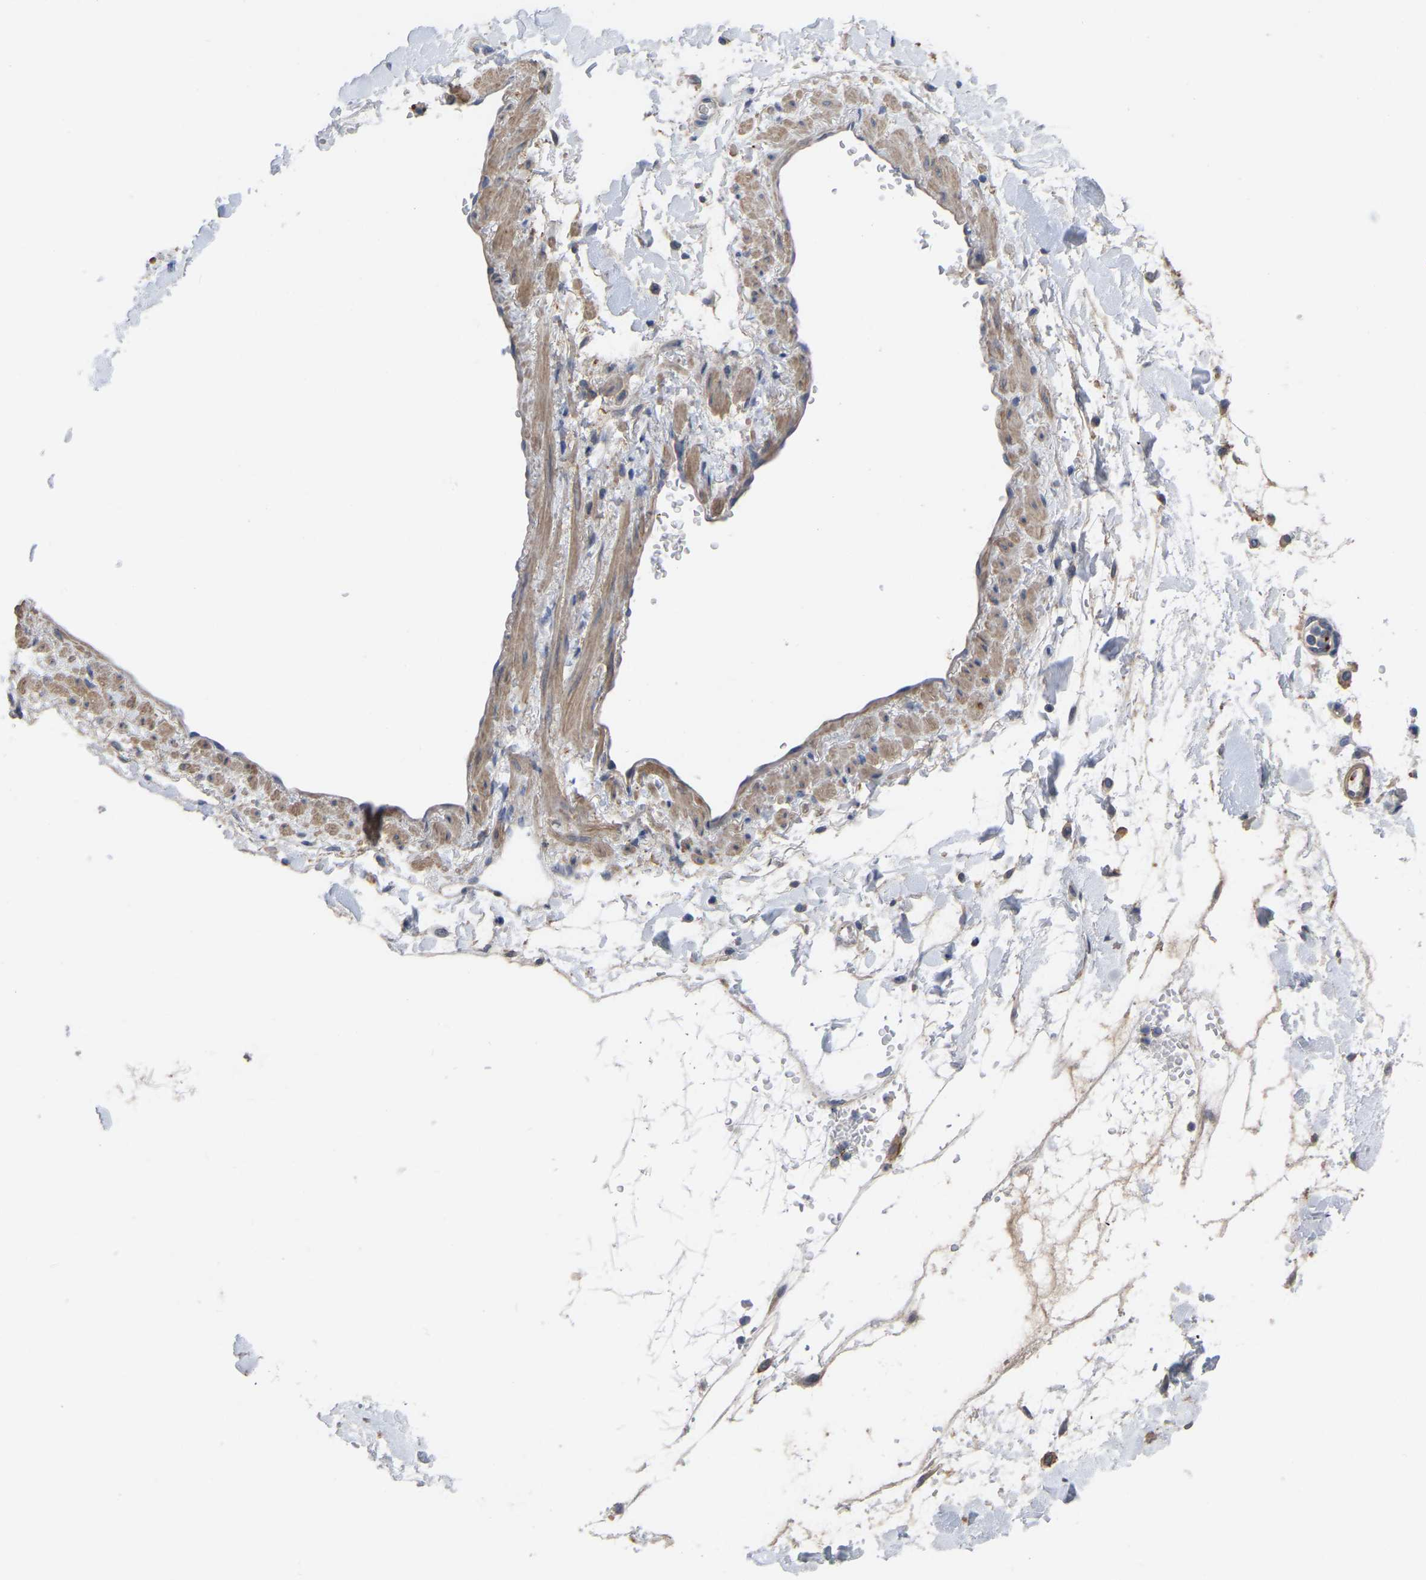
{"staining": {"intensity": "negative", "quantity": "none", "location": "none"}, "tissue": "adipose tissue", "cell_type": "Adipocytes", "image_type": "normal", "snomed": [{"axis": "morphology", "description": "Normal tissue, NOS"}, {"axis": "morphology", "description": "Adenocarcinoma, NOS"}, {"axis": "topography", "description": "Duodenum"}, {"axis": "topography", "description": "Peripheral nerve tissue"}], "caption": "There is no significant staining in adipocytes of adipose tissue. The staining was performed using DAB to visualize the protein expression in brown, while the nuclei were stained in blue with hematoxylin (Magnification: 20x).", "gene": "ZNF449", "patient": {"sex": "female", "age": 60}}